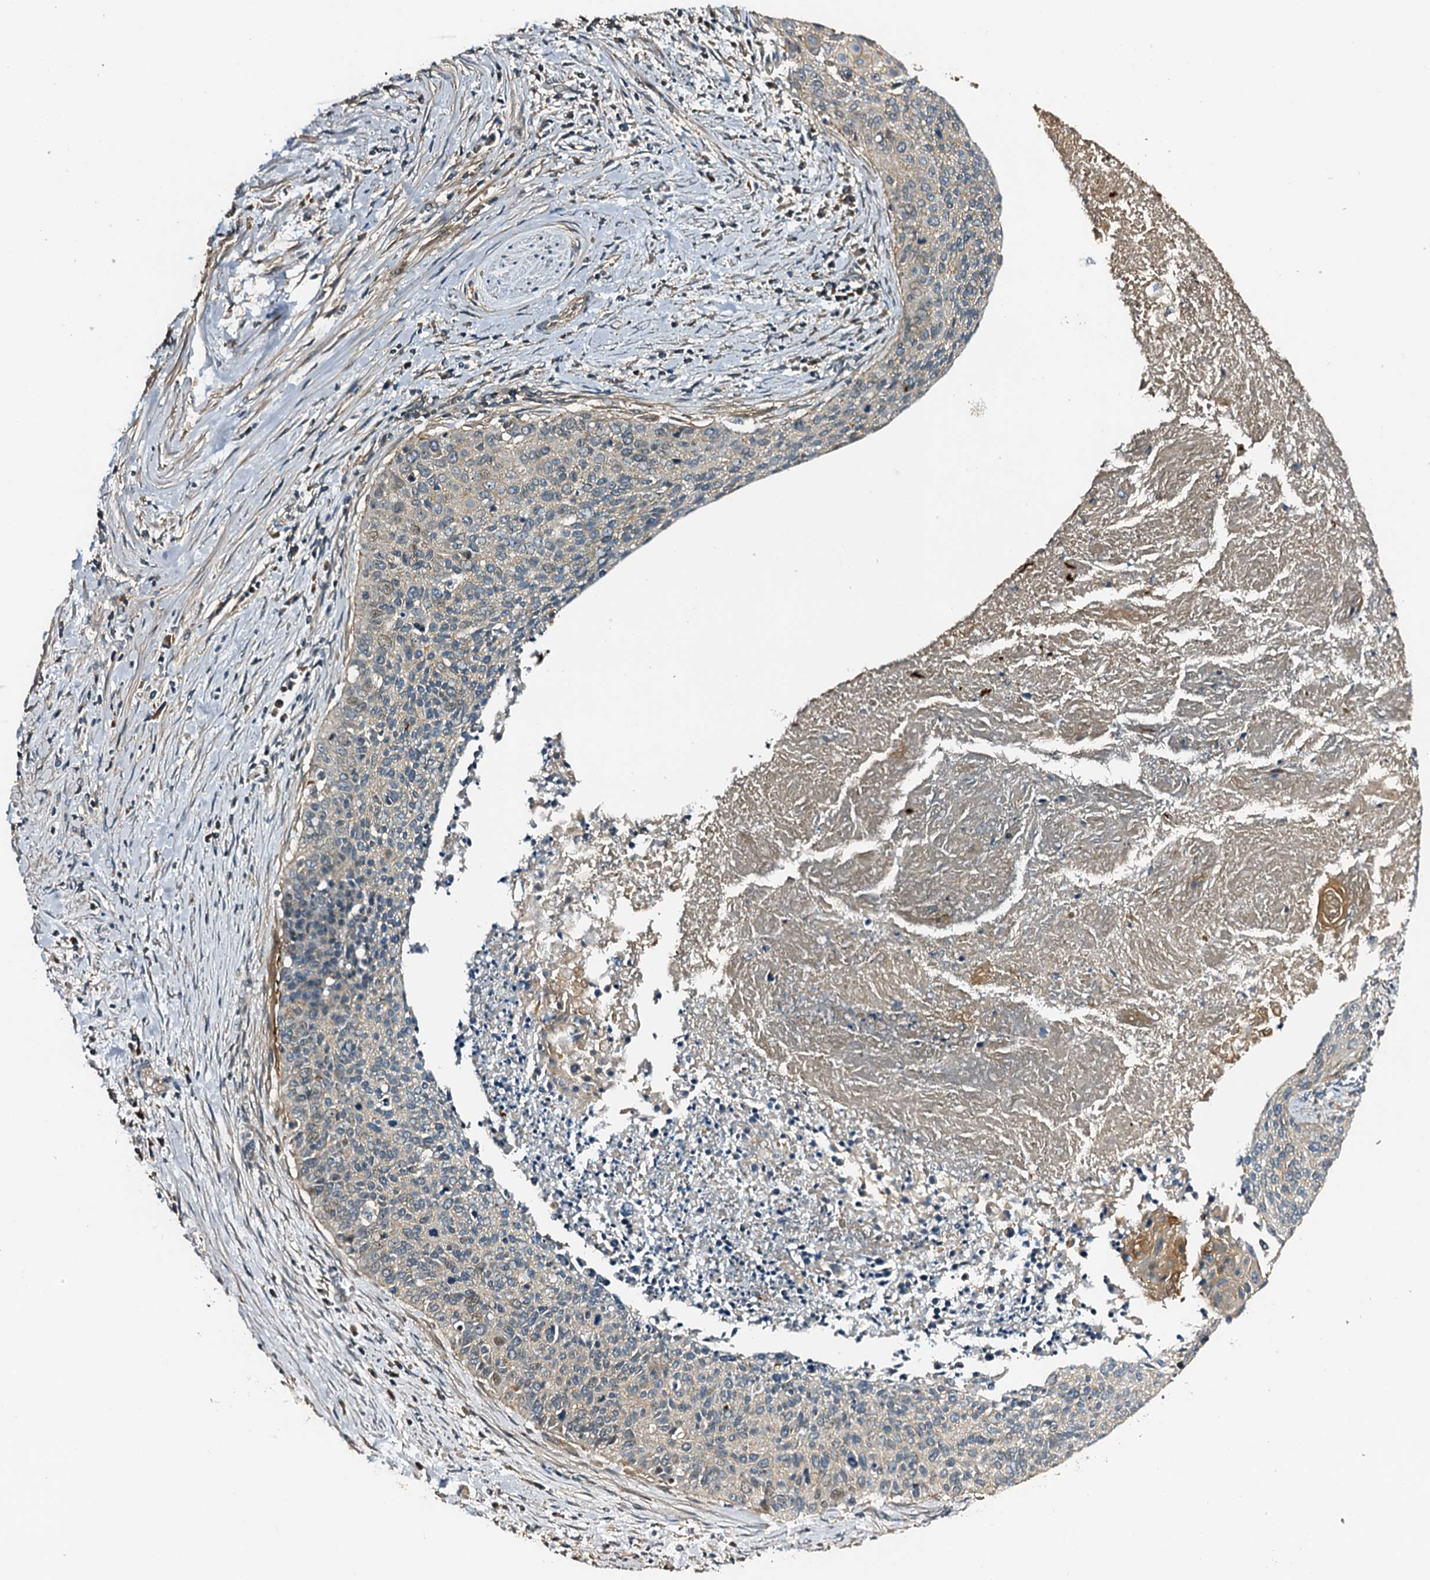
{"staining": {"intensity": "weak", "quantity": "<25%", "location": "nuclear"}, "tissue": "cervical cancer", "cell_type": "Tumor cells", "image_type": "cancer", "snomed": [{"axis": "morphology", "description": "Squamous cell carcinoma, NOS"}, {"axis": "topography", "description": "Cervix"}], "caption": "A photomicrograph of cervical cancer (squamous cell carcinoma) stained for a protein exhibits no brown staining in tumor cells.", "gene": "DUOXA1", "patient": {"sex": "female", "age": 55}}